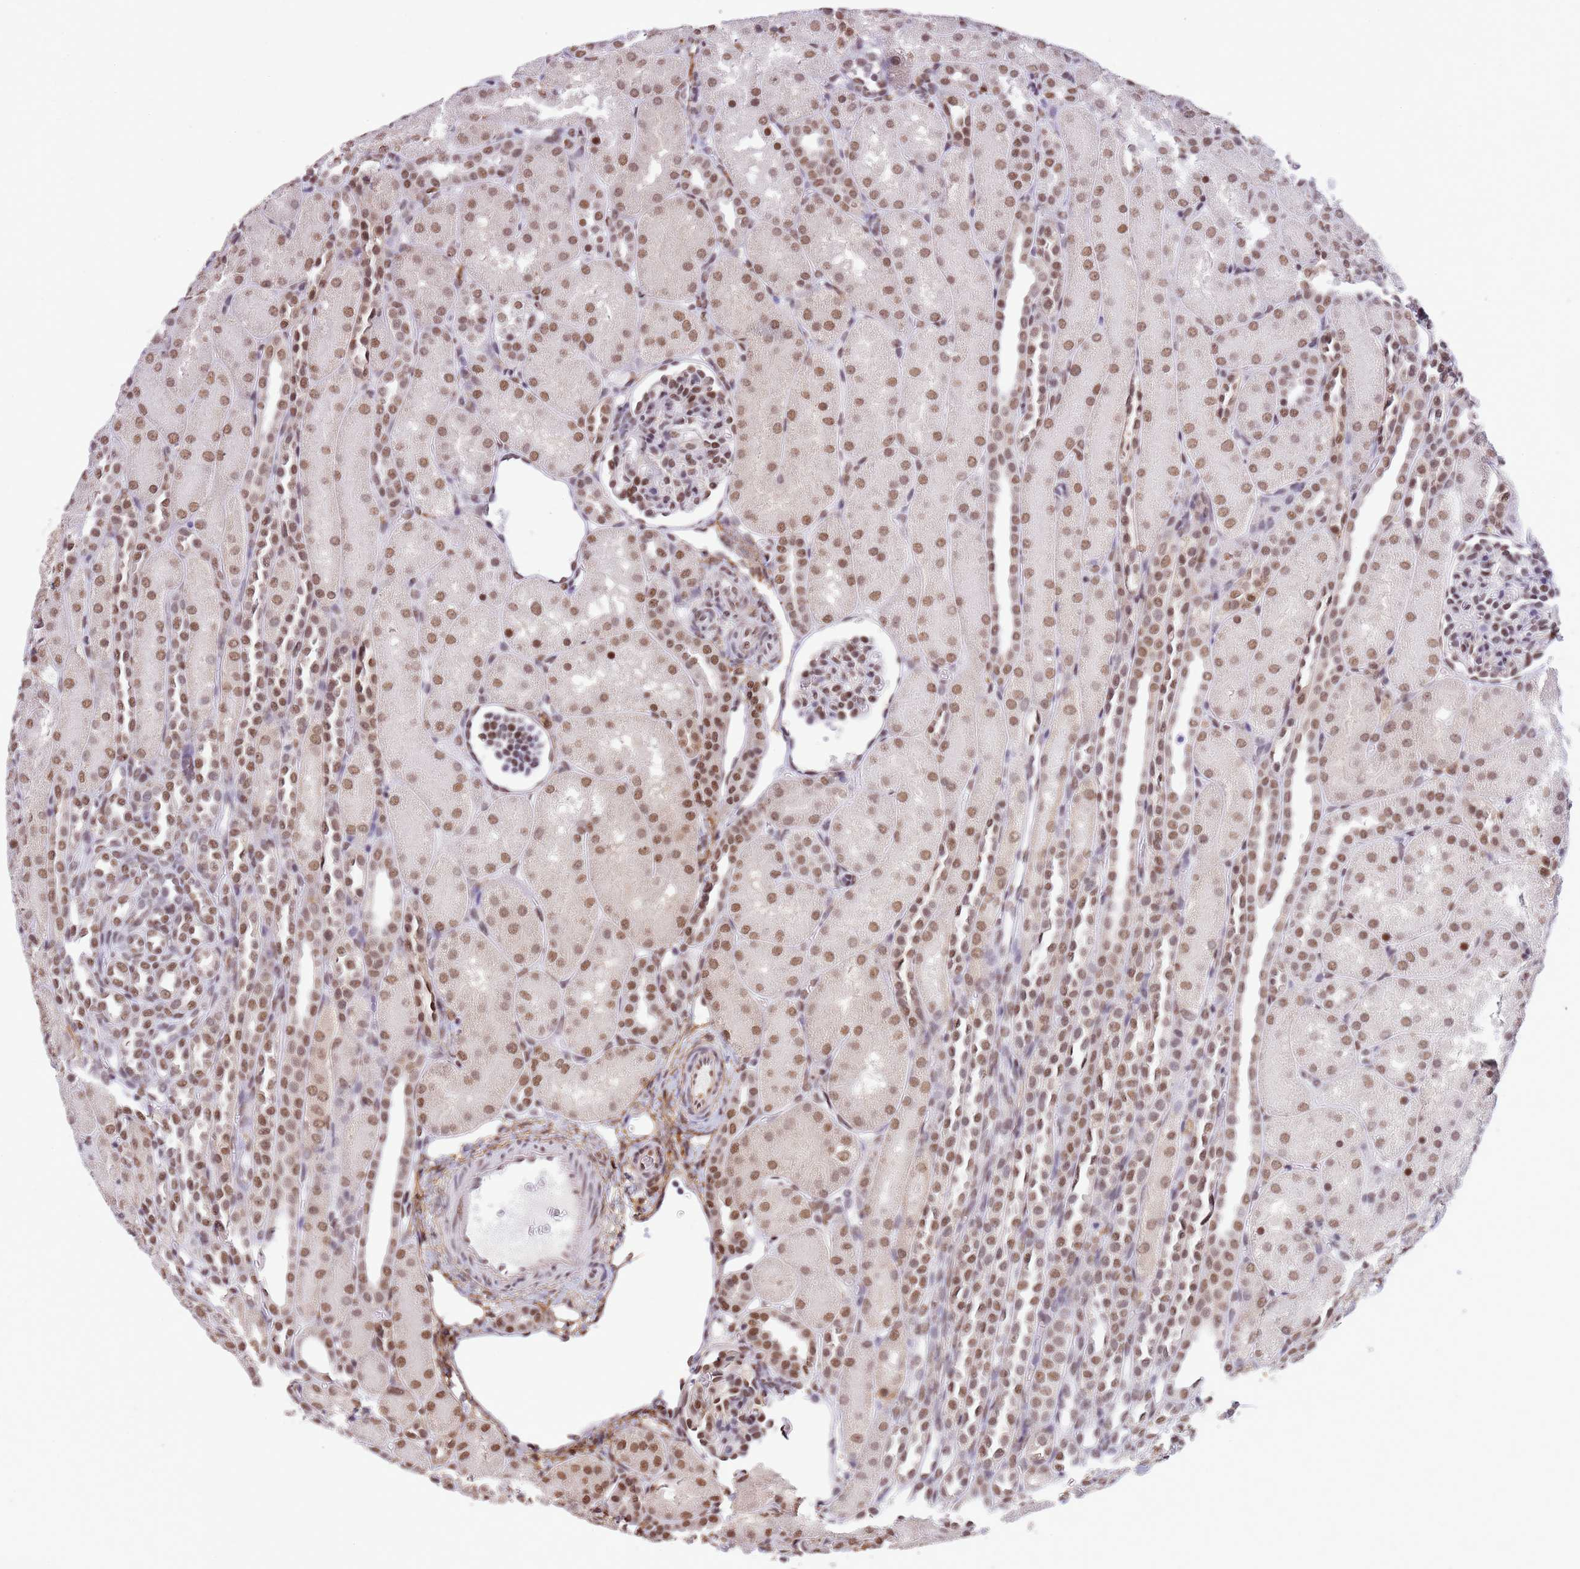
{"staining": {"intensity": "moderate", "quantity": "25%-75%", "location": "nuclear"}, "tissue": "kidney", "cell_type": "Cells in glomeruli", "image_type": "normal", "snomed": [{"axis": "morphology", "description": "Normal tissue, NOS"}, {"axis": "topography", "description": "Kidney"}], "caption": "Immunohistochemical staining of benign kidney displays medium levels of moderate nuclear positivity in about 25%-75% of cells in glomeruli.", "gene": "TRIM32", "patient": {"sex": "male", "age": 1}}